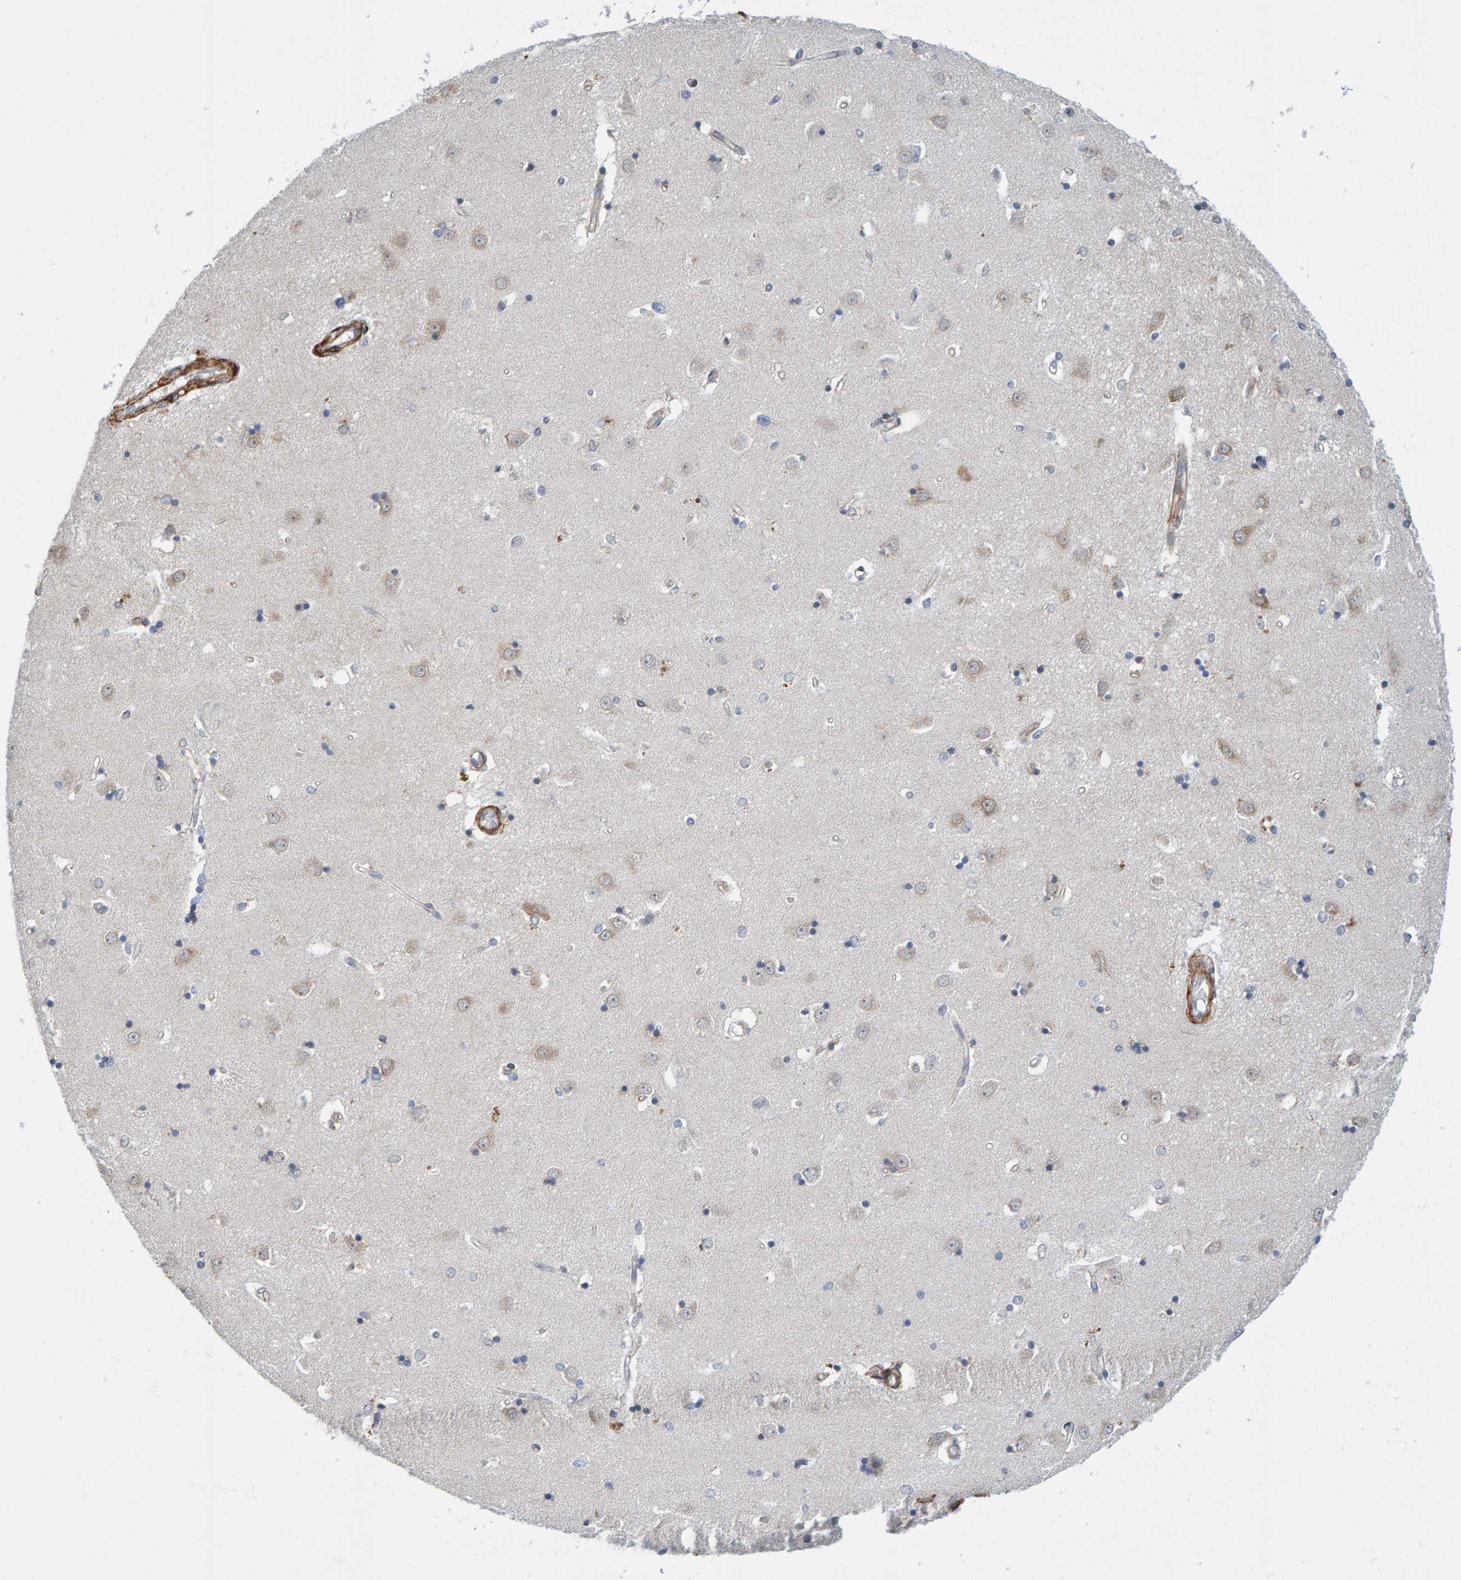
{"staining": {"intensity": "weak", "quantity": "<25%", "location": "cytoplasmic/membranous"}, "tissue": "caudate", "cell_type": "Glial cells", "image_type": "normal", "snomed": [{"axis": "morphology", "description": "Normal tissue, NOS"}, {"axis": "topography", "description": "Lateral ventricle wall"}], "caption": "IHC micrograph of benign caudate stained for a protein (brown), which exhibits no staining in glial cells.", "gene": "MMP16", "patient": {"sex": "male", "age": 45}}